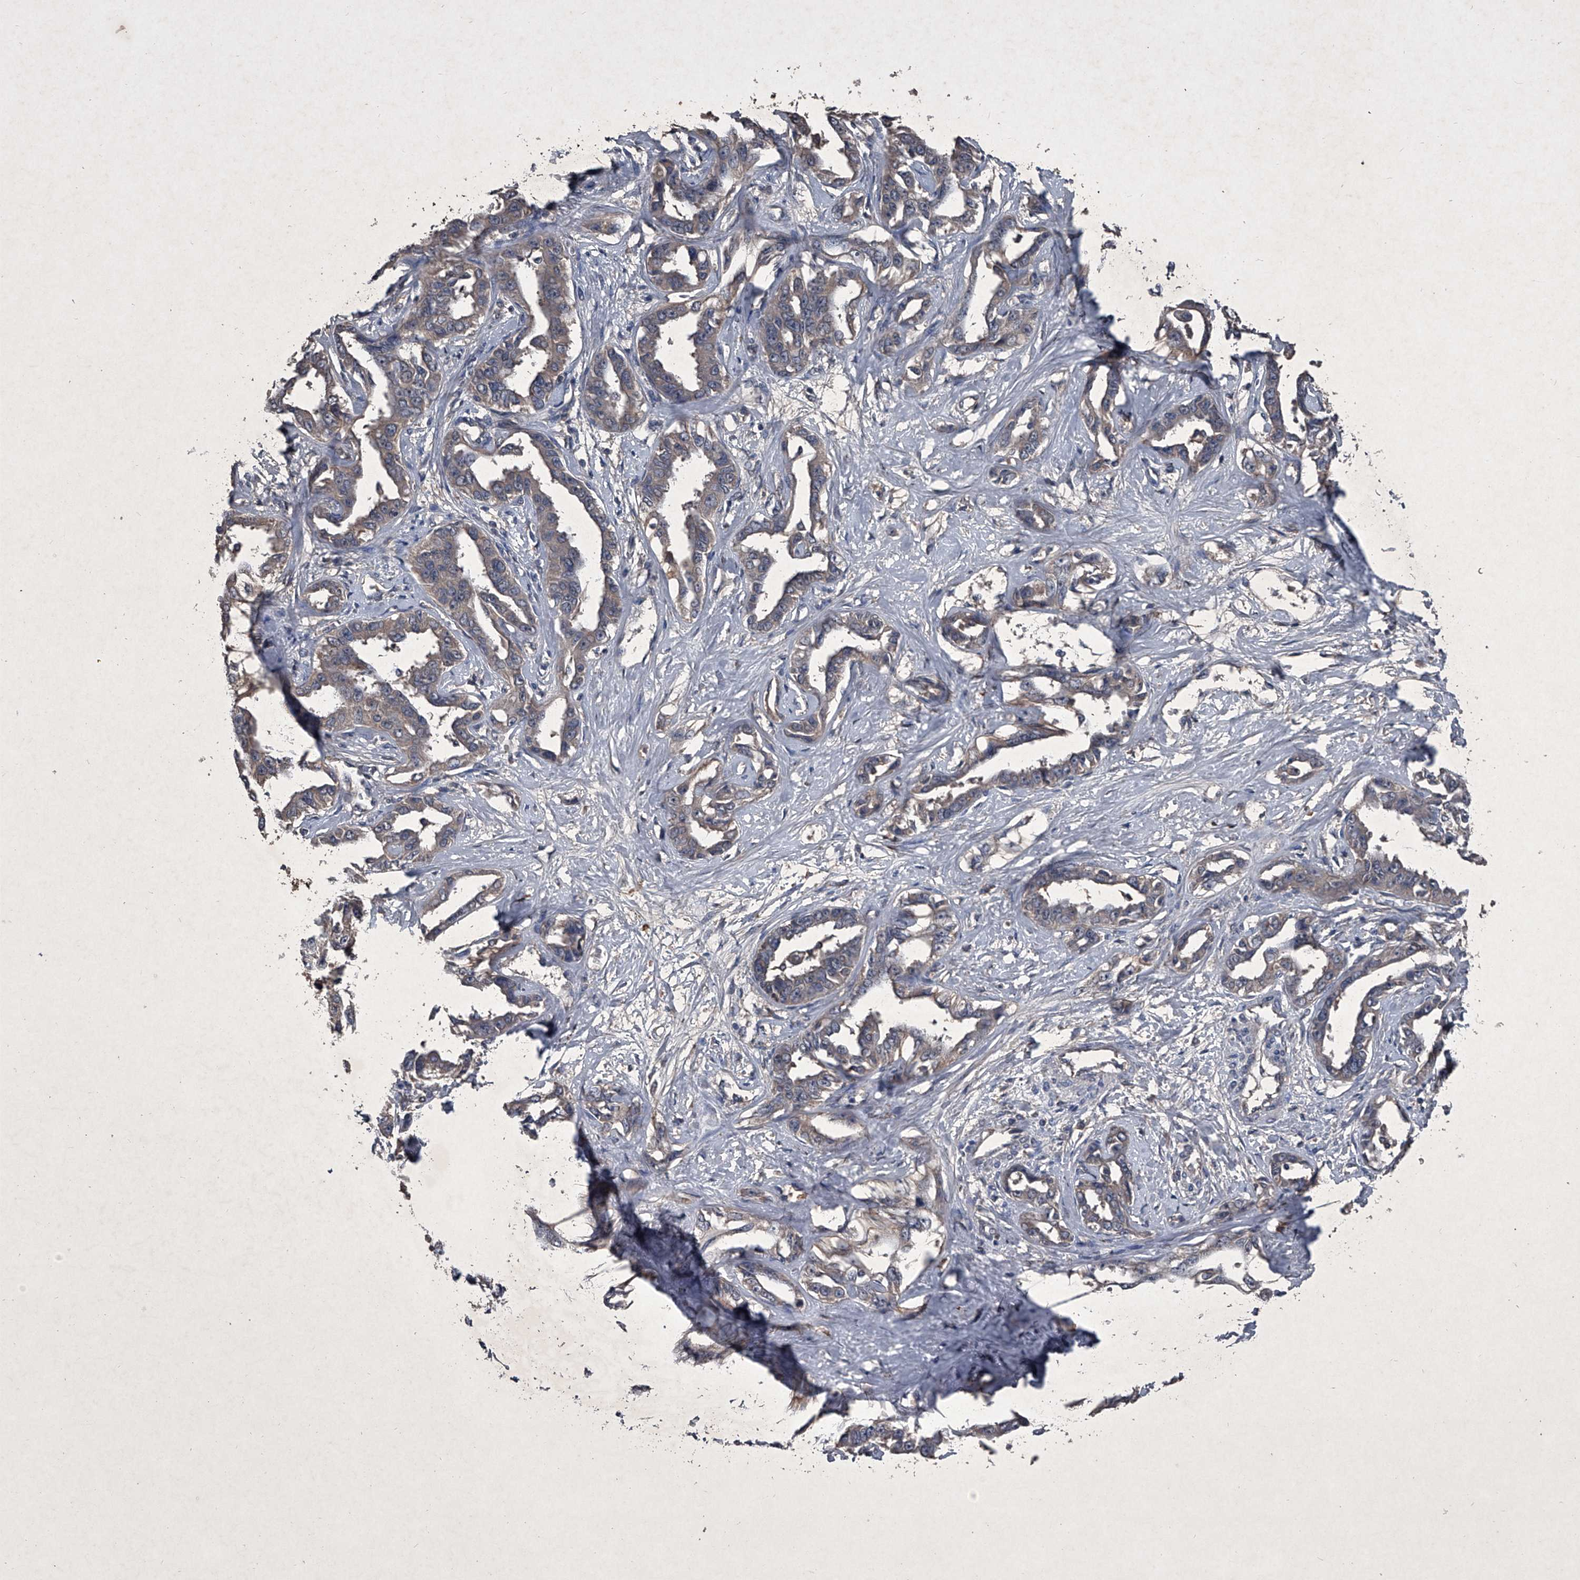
{"staining": {"intensity": "weak", "quantity": ">75%", "location": "cytoplasmic/membranous"}, "tissue": "liver cancer", "cell_type": "Tumor cells", "image_type": "cancer", "snomed": [{"axis": "morphology", "description": "Cholangiocarcinoma"}, {"axis": "topography", "description": "Liver"}], "caption": "This is a photomicrograph of immunohistochemistry staining of liver cancer (cholangiocarcinoma), which shows weak expression in the cytoplasmic/membranous of tumor cells.", "gene": "MAPKAP1", "patient": {"sex": "male", "age": 59}}